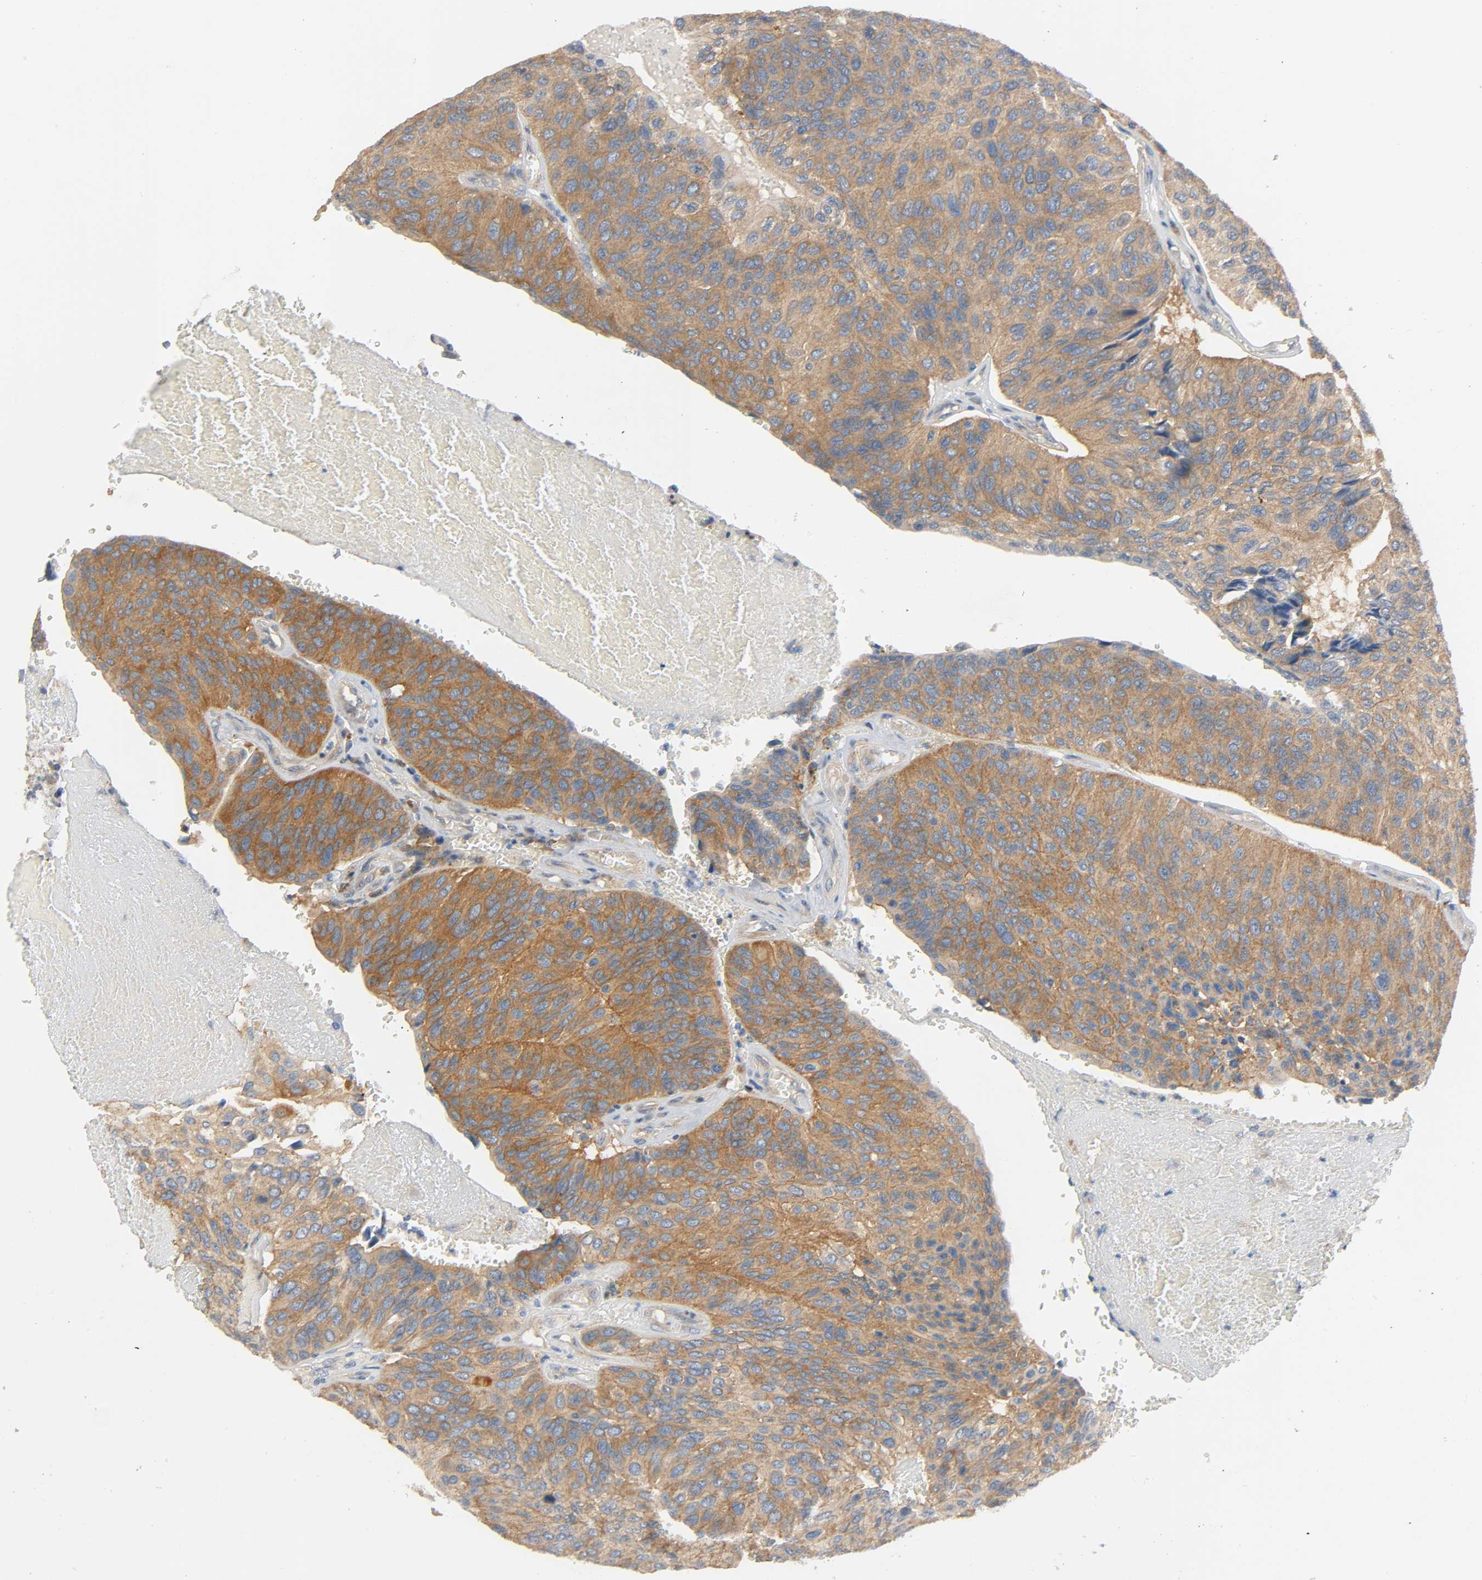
{"staining": {"intensity": "strong", "quantity": ">75%", "location": "cytoplasmic/membranous"}, "tissue": "urothelial cancer", "cell_type": "Tumor cells", "image_type": "cancer", "snomed": [{"axis": "morphology", "description": "Urothelial carcinoma, High grade"}, {"axis": "topography", "description": "Urinary bladder"}], "caption": "The image demonstrates a brown stain indicating the presence of a protein in the cytoplasmic/membranous of tumor cells in urothelial carcinoma (high-grade). (DAB (3,3'-diaminobenzidine) = brown stain, brightfield microscopy at high magnification).", "gene": "ARPC1A", "patient": {"sex": "male", "age": 66}}